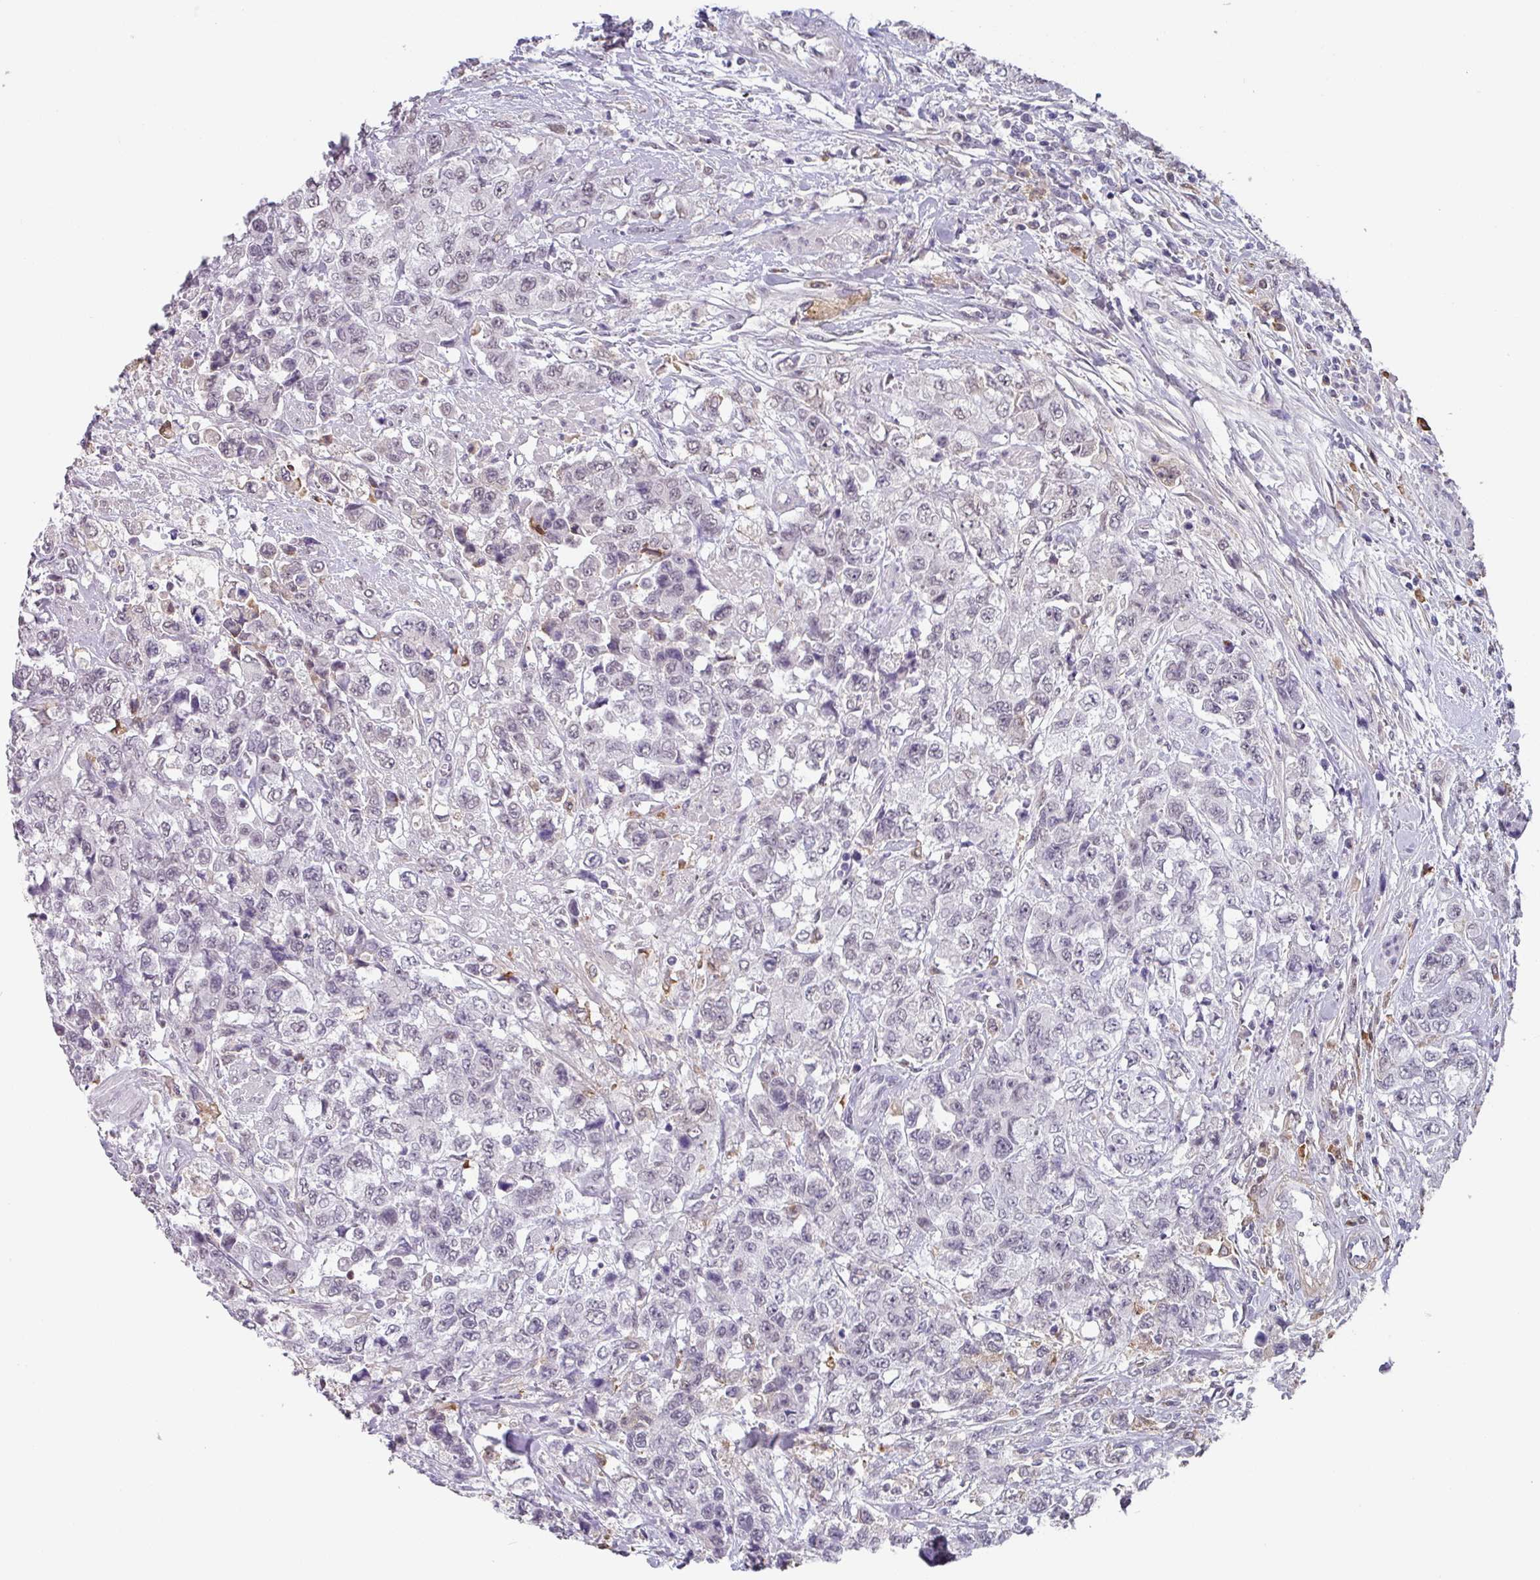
{"staining": {"intensity": "weak", "quantity": "<25%", "location": "nuclear"}, "tissue": "urothelial cancer", "cell_type": "Tumor cells", "image_type": "cancer", "snomed": [{"axis": "morphology", "description": "Urothelial carcinoma, High grade"}, {"axis": "topography", "description": "Urinary bladder"}], "caption": "The photomicrograph demonstrates no significant staining in tumor cells of urothelial cancer. The staining was performed using DAB (3,3'-diaminobenzidine) to visualize the protein expression in brown, while the nuclei were stained in blue with hematoxylin (Magnification: 20x).", "gene": "C1QB", "patient": {"sex": "female", "age": 78}}